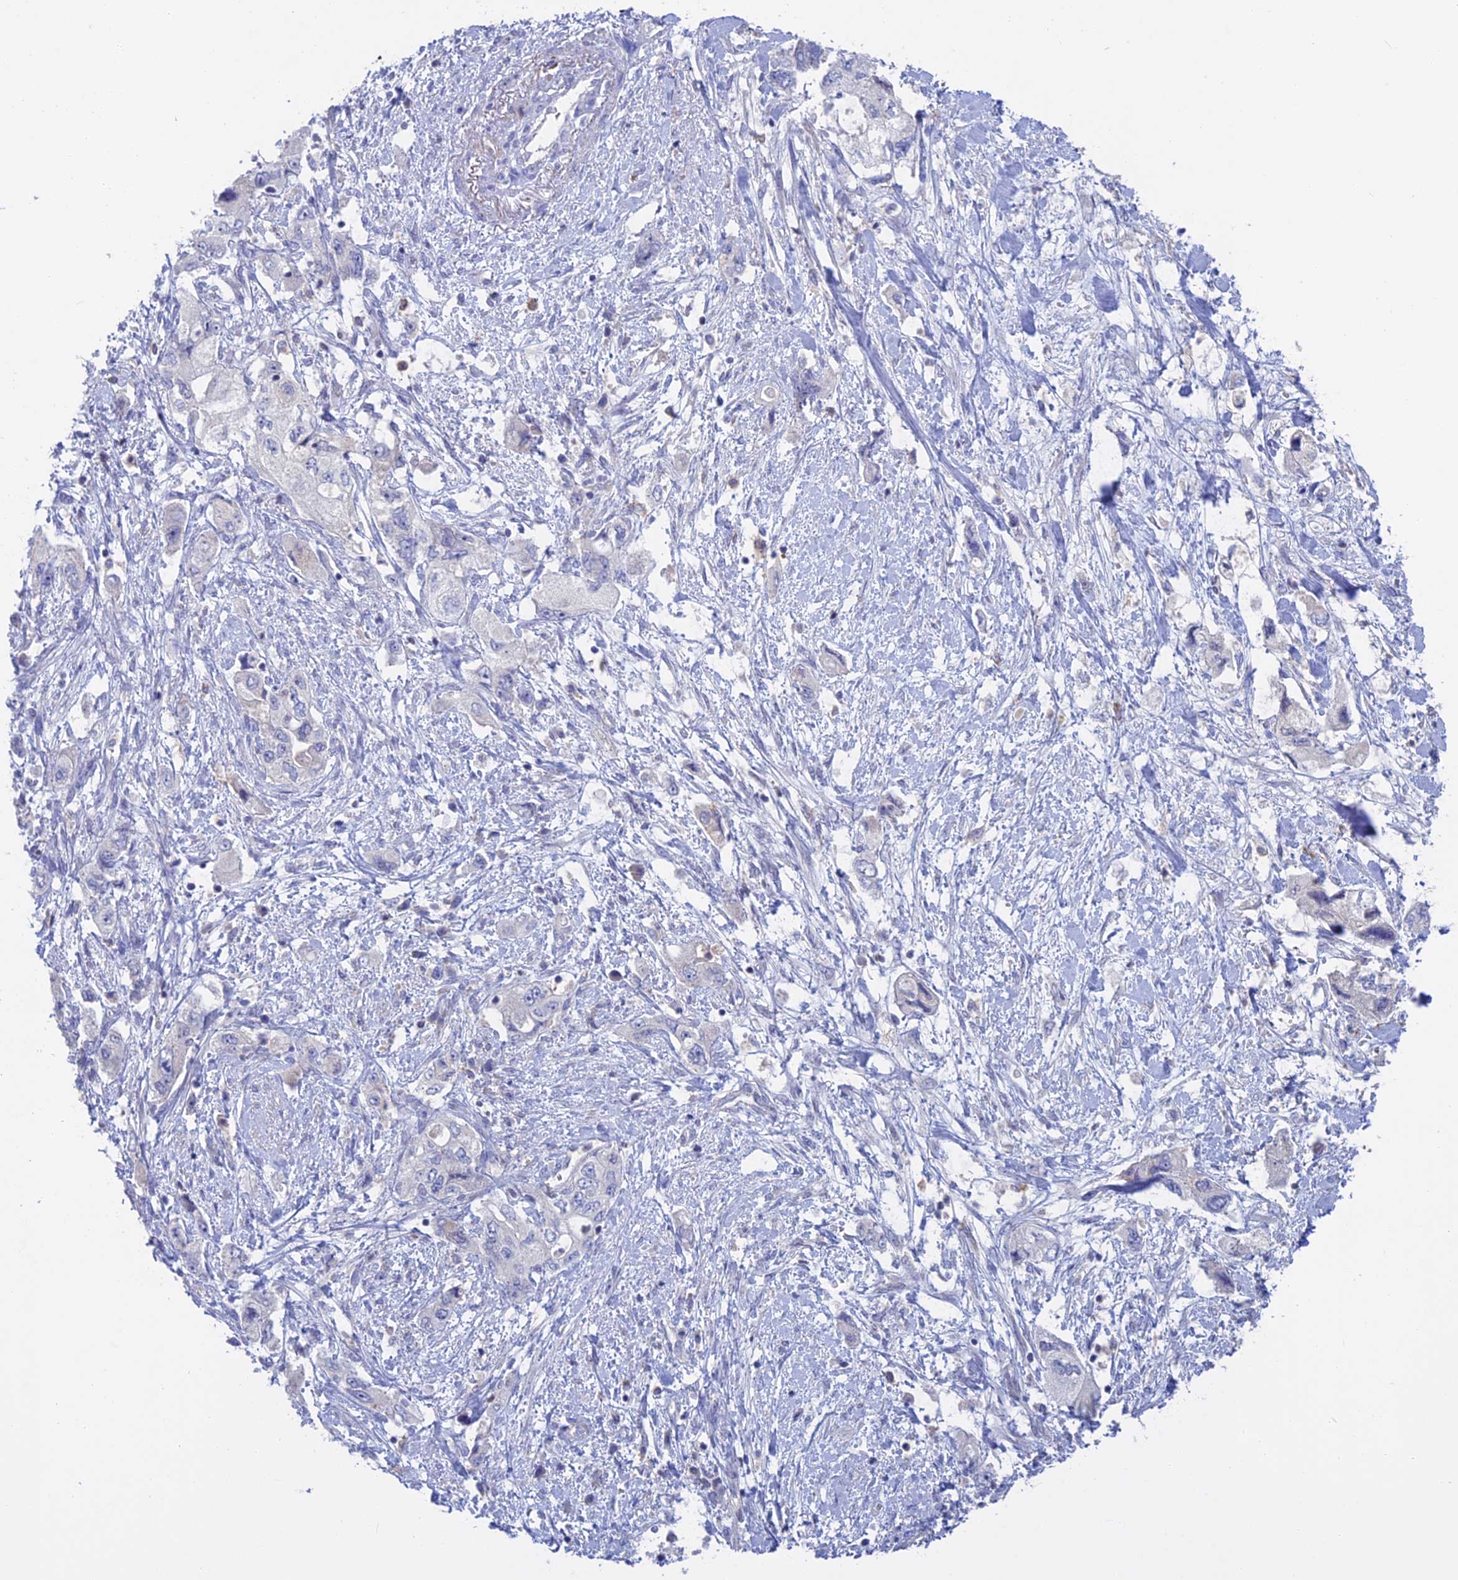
{"staining": {"intensity": "negative", "quantity": "none", "location": "none"}, "tissue": "pancreatic cancer", "cell_type": "Tumor cells", "image_type": "cancer", "snomed": [{"axis": "morphology", "description": "Adenocarcinoma, NOS"}, {"axis": "topography", "description": "Pancreas"}], "caption": "Protein analysis of pancreatic adenocarcinoma shows no significant expression in tumor cells.", "gene": "SLC2A6", "patient": {"sex": "female", "age": 73}}